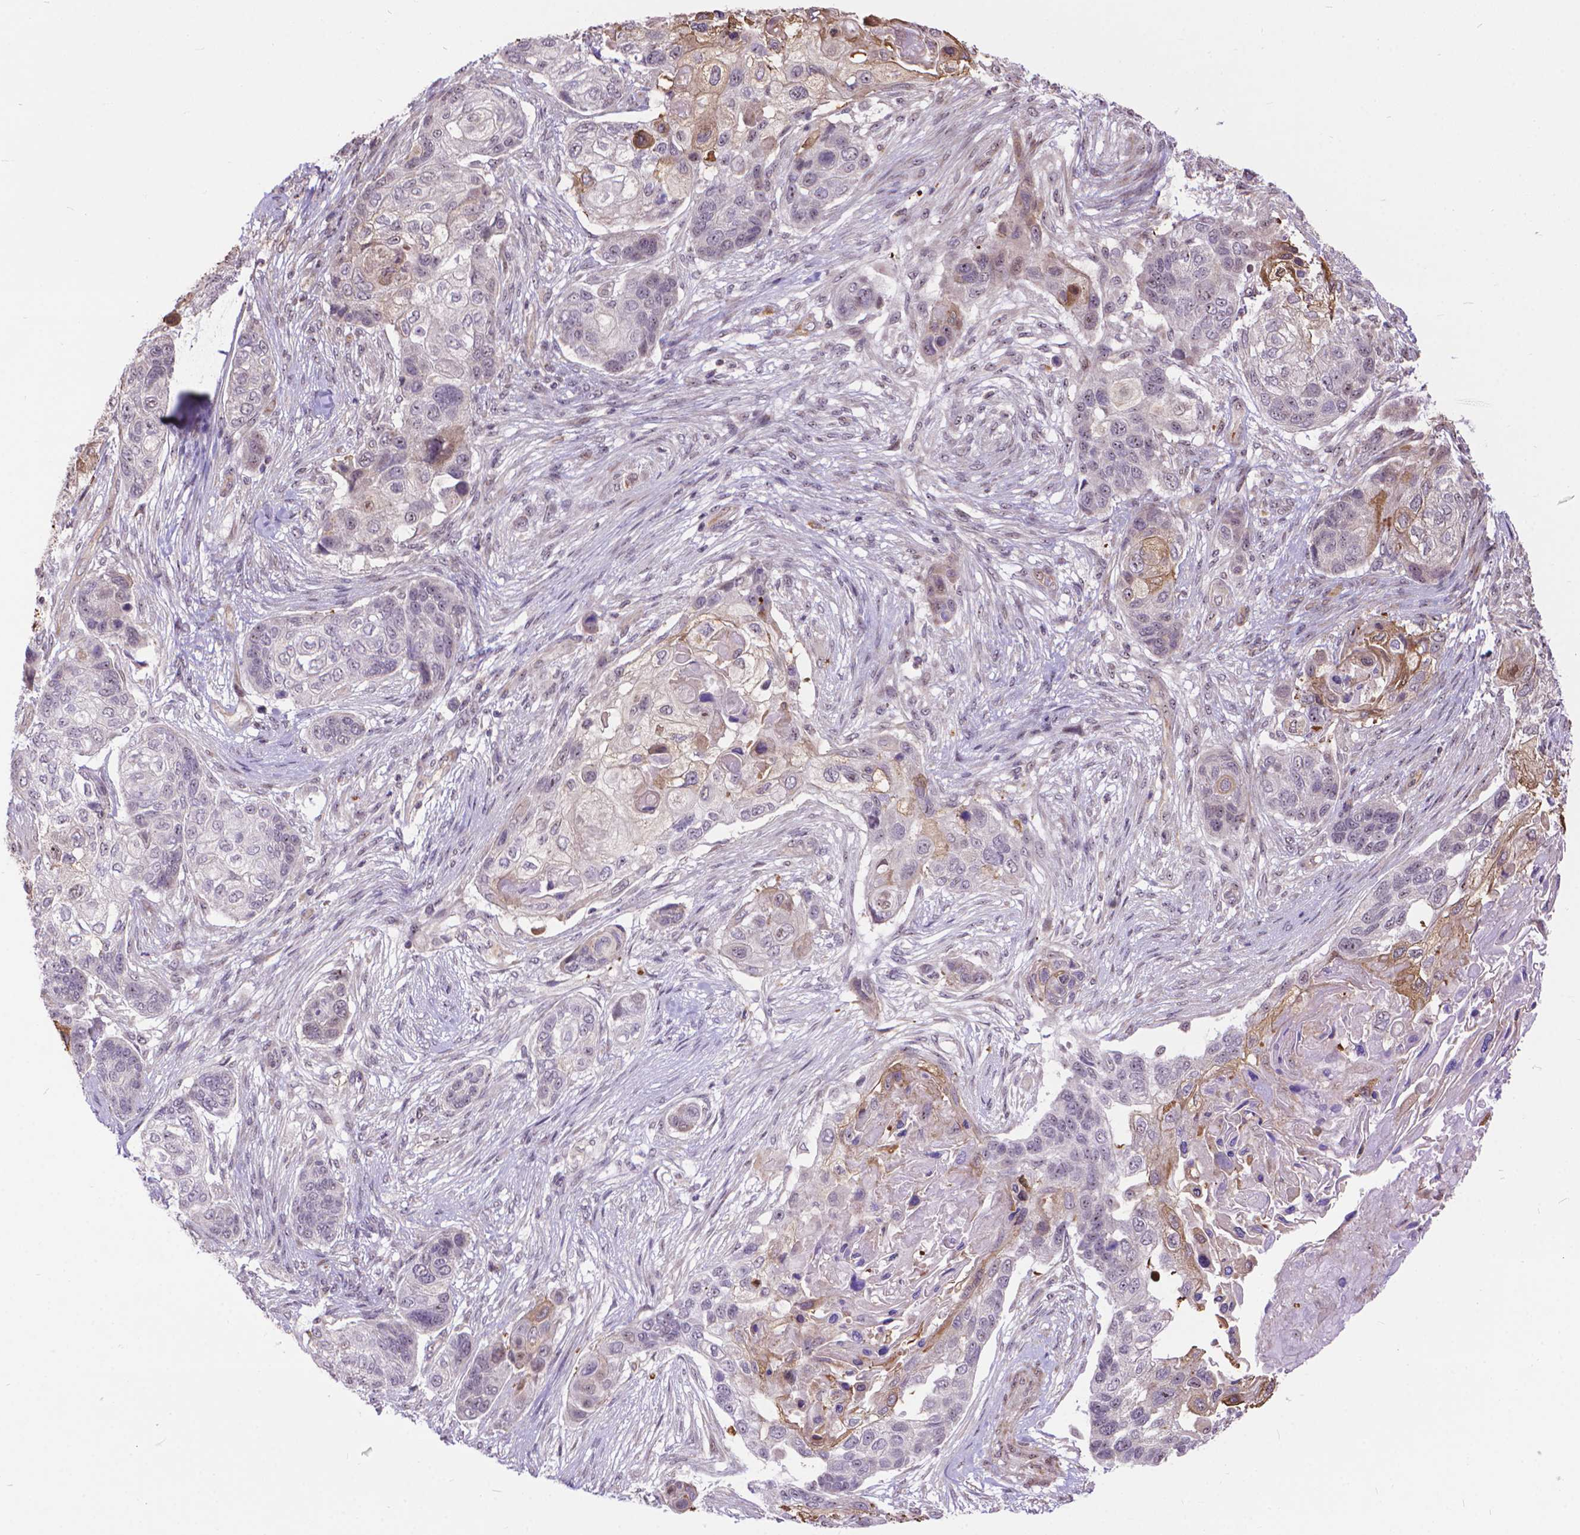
{"staining": {"intensity": "negative", "quantity": "none", "location": "none"}, "tissue": "lung cancer", "cell_type": "Tumor cells", "image_type": "cancer", "snomed": [{"axis": "morphology", "description": "Squamous cell carcinoma, NOS"}, {"axis": "topography", "description": "Lung"}], "caption": "Immunohistochemistry micrograph of lung cancer (squamous cell carcinoma) stained for a protein (brown), which demonstrates no expression in tumor cells.", "gene": "TMEM135", "patient": {"sex": "male", "age": 69}}